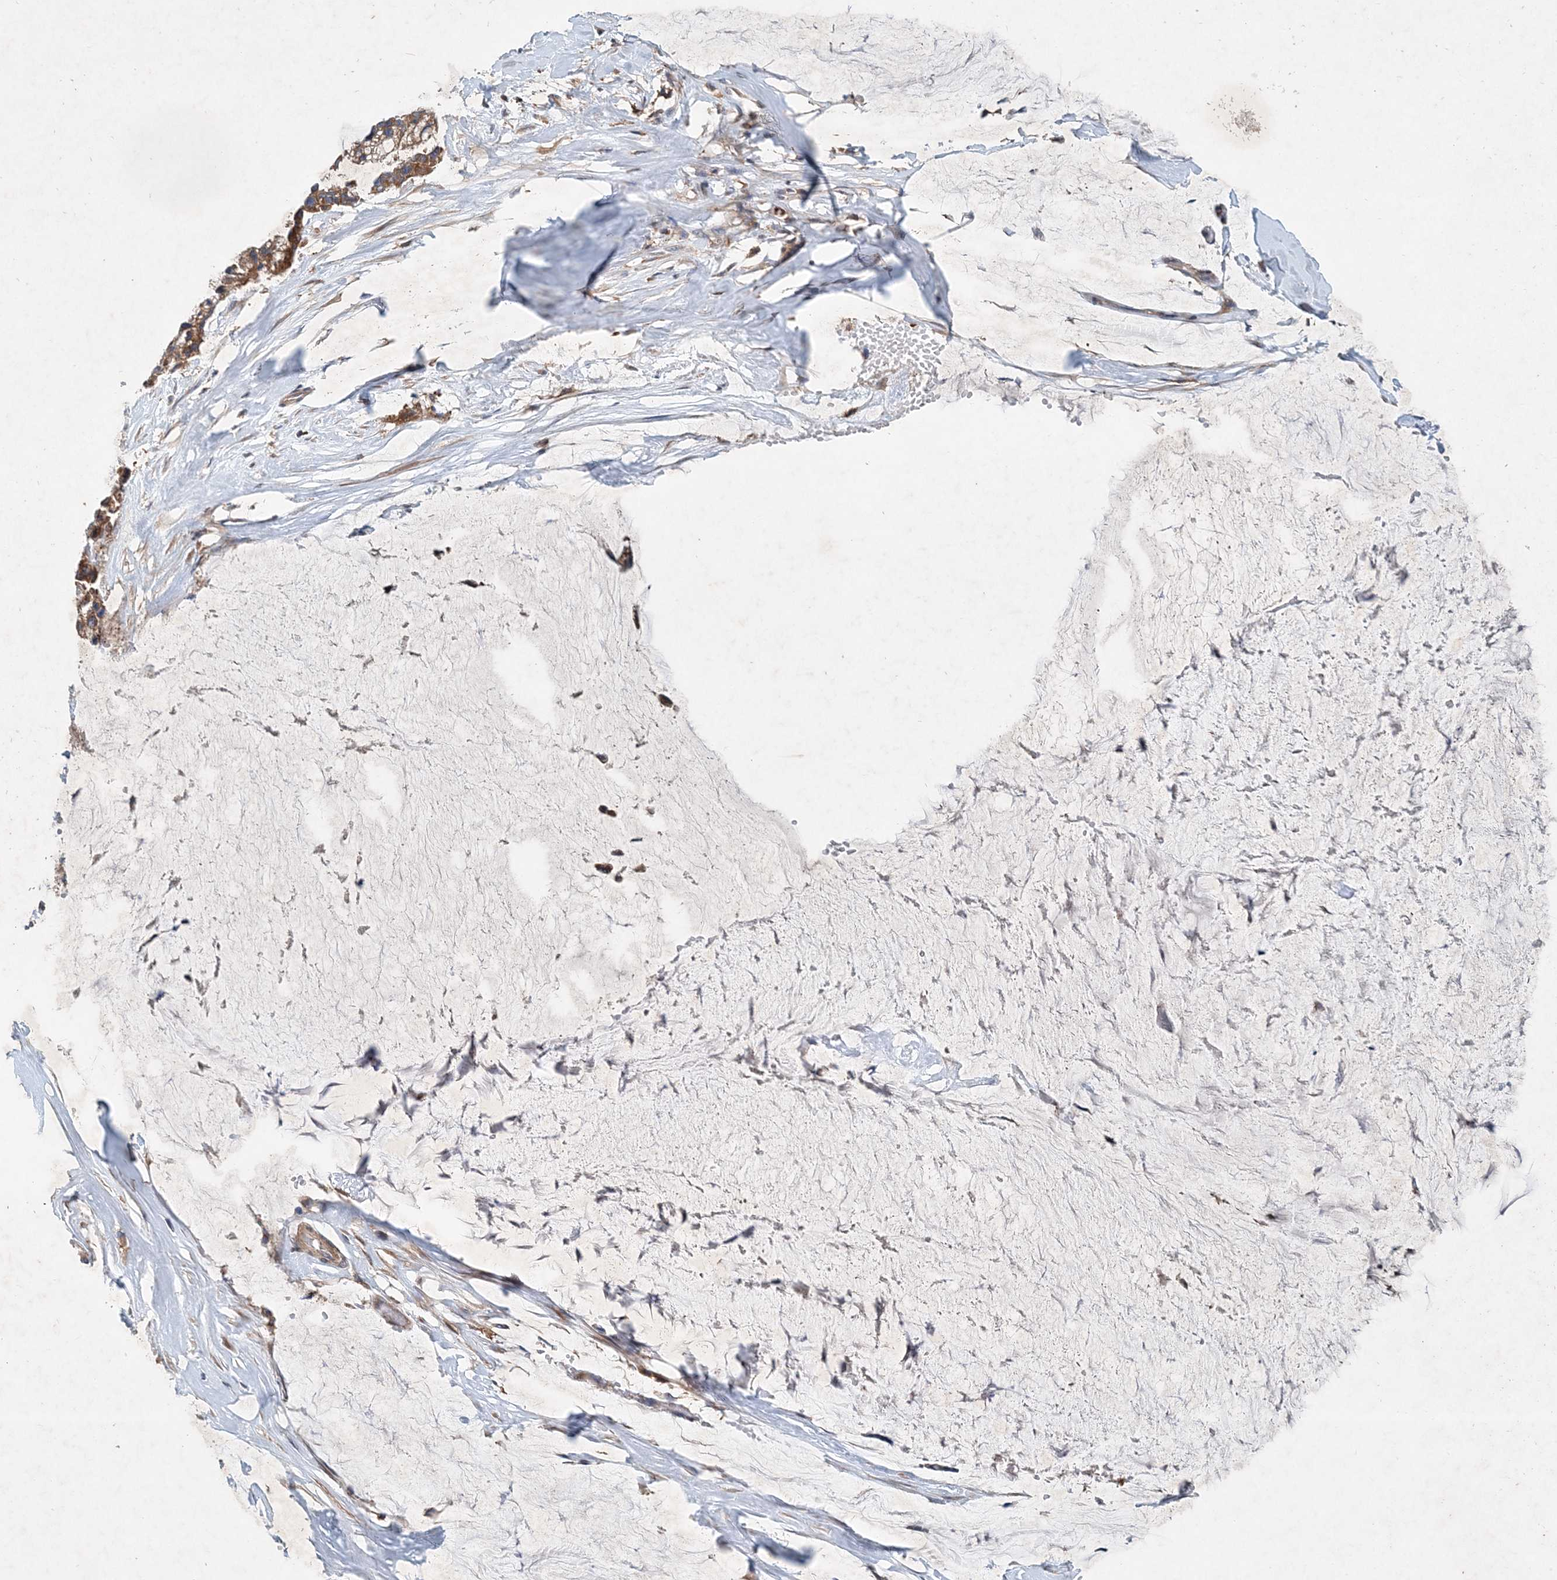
{"staining": {"intensity": "moderate", "quantity": ">75%", "location": "cytoplasmic/membranous"}, "tissue": "ovarian cancer", "cell_type": "Tumor cells", "image_type": "cancer", "snomed": [{"axis": "morphology", "description": "Cystadenocarcinoma, mucinous, NOS"}, {"axis": "topography", "description": "Ovary"}], "caption": "Mucinous cystadenocarcinoma (ovarian) stained with DAB (3,3'-diaminobenzidine) IHC shows medium levels of moderate cytoplasmic/membranous expression in approximately >75% of tumor cells. (DAB (3,3'-diaminobenzidine) = brown stain, brightfield microscopy at high magnification).", "gene": "P2RY10", "patient": {"sex": "female", "age": 39}}